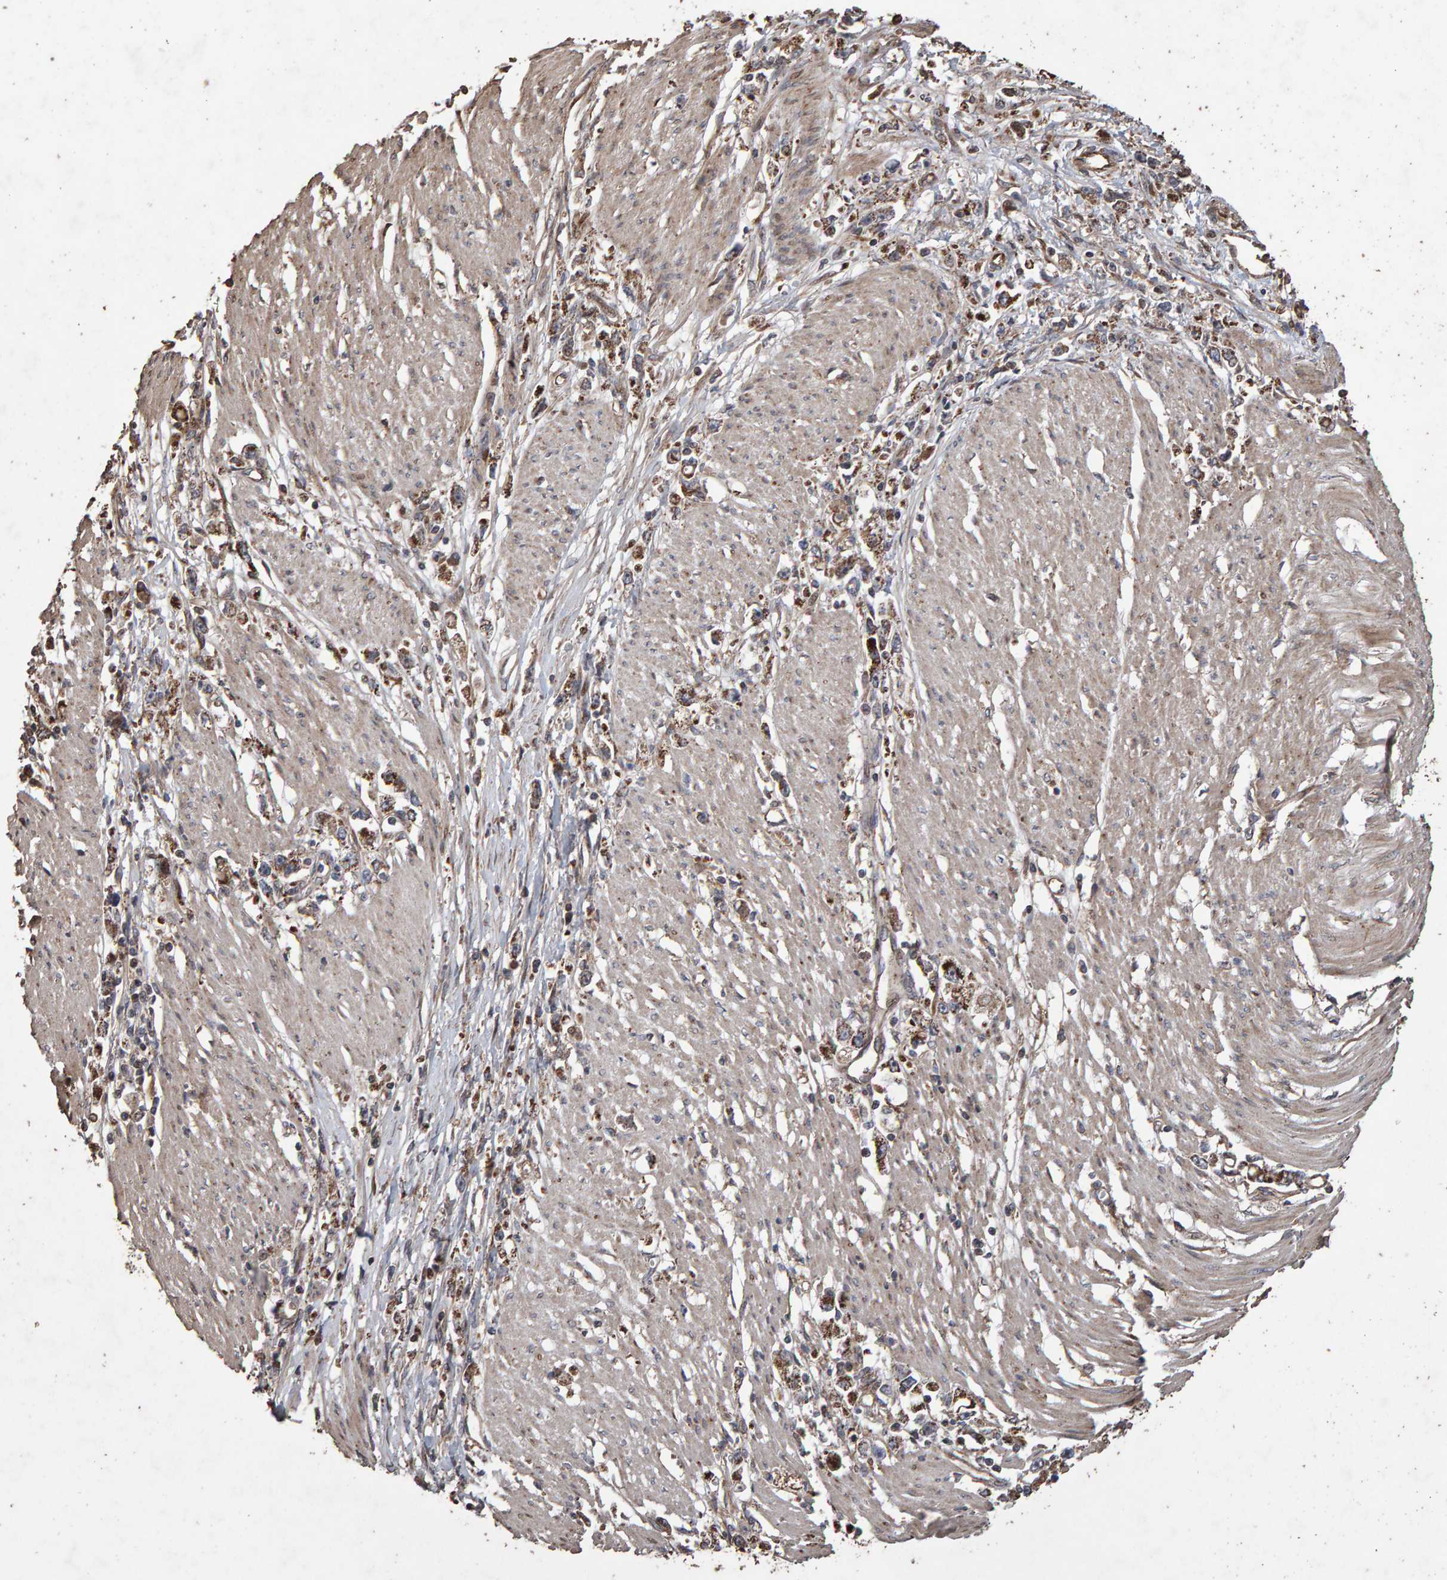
{"staining": {"intensity": "moderate", "quantity": ">75%", "location": "cytoplasmic/membranous"}, "tissue": "stomach cancer", "cell_type": "Tumor cells", "image_type": "cancer", "snomed": [{"axis": "morphology", "description": "Adenocarcinoma, NOS"}, {"axis": "topography", "description": "Stomach"}], "caption": "Human stomach cancer stained with a protein marker shows moderate staining in tumor cells.", "gene": "OSBP2", "patient": {"sex": "female", "age": 59}}